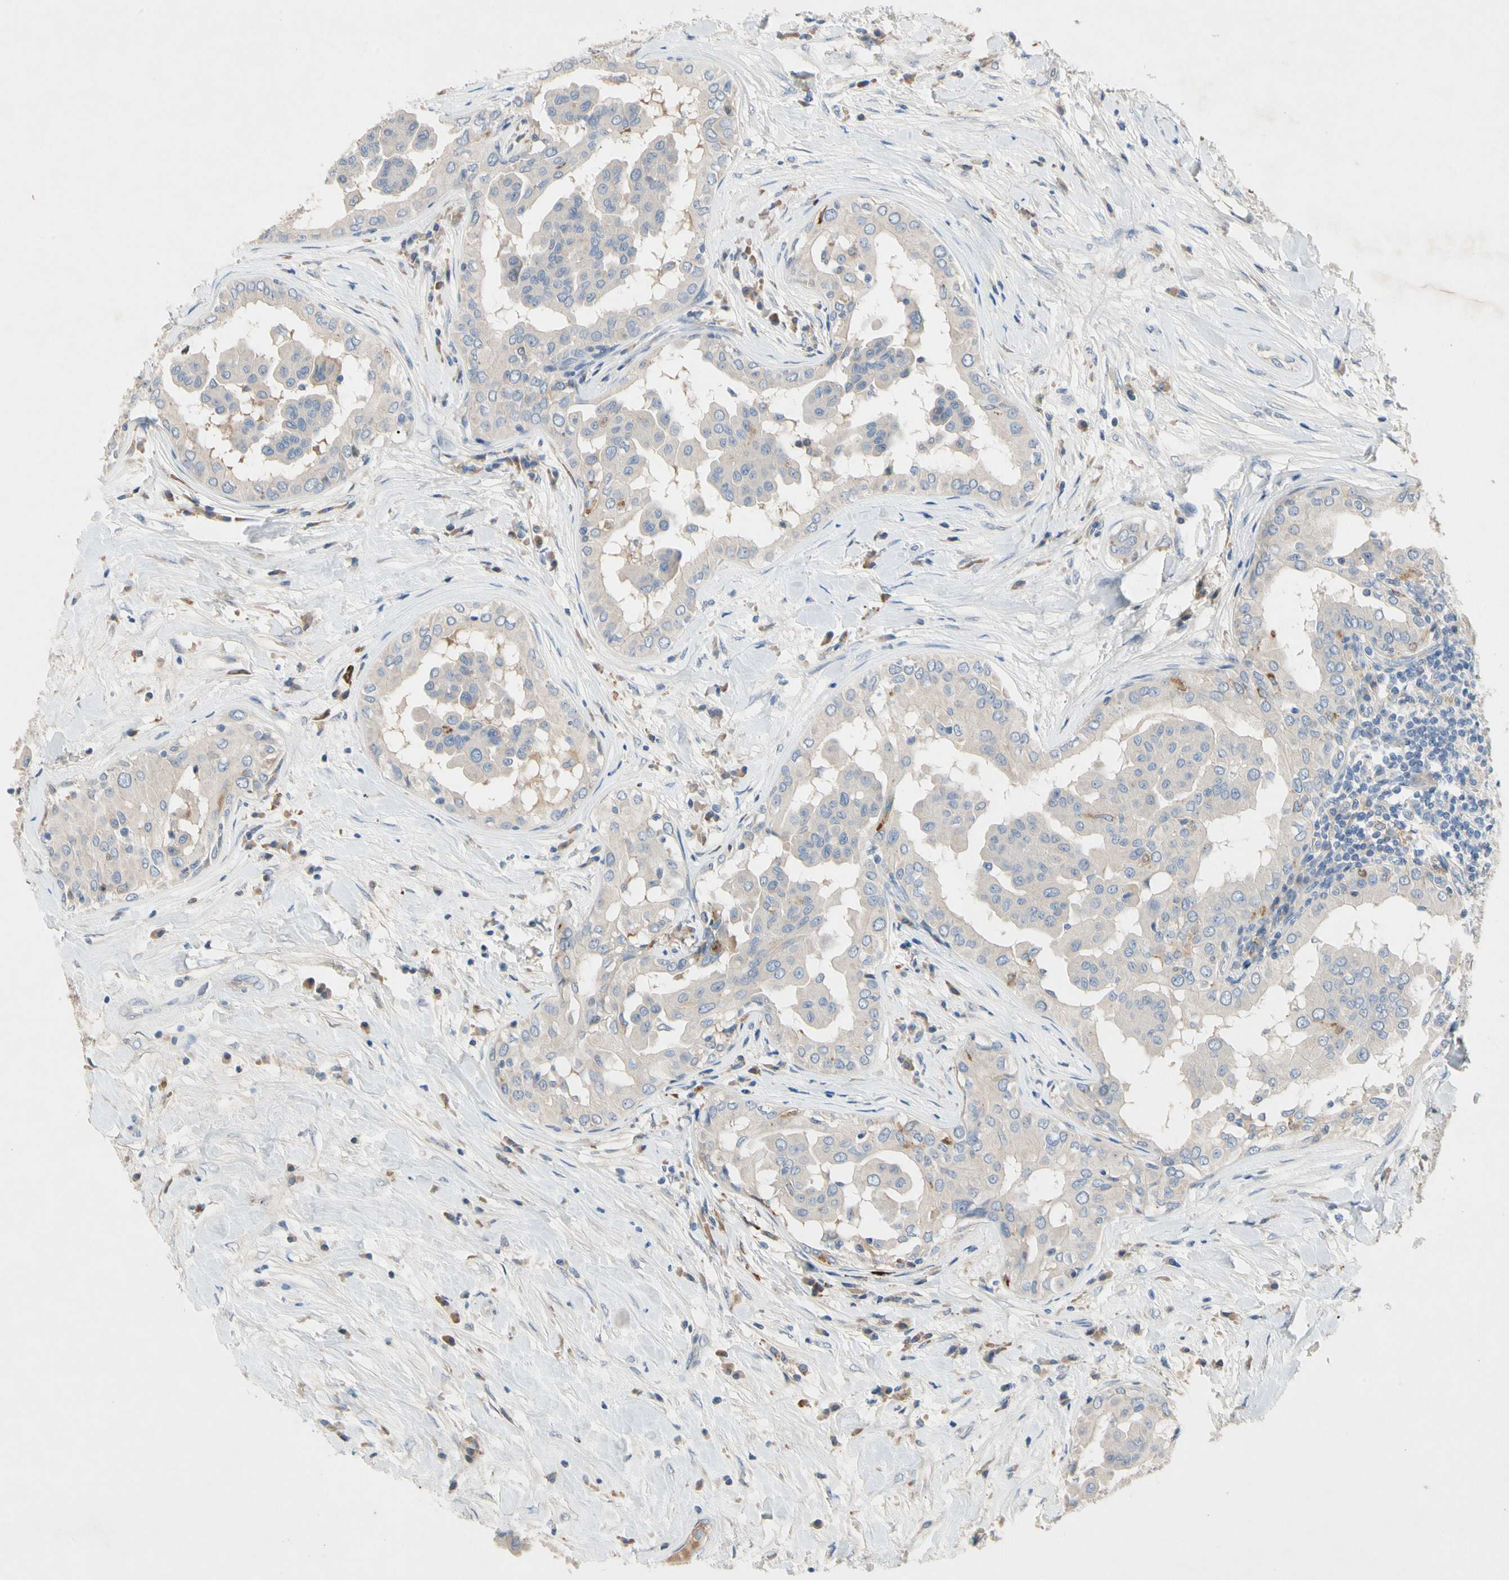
{"staining": {"intensity": "weak", "quantity": ">75%", "location": "cytoplasmic/membranous"}, "tissue": "thyroid cancer", "cell_type": "Tumor cells", "image_type": "cancer", "snomed": [{"axis": "morphology", "description": "Papillary adenocarcinoma, NOS"}, {"axis": "topography", "description": "Thyroid gland"}], "caption": "A low amount of weak cytoplasmic/membranous staining is present in approximately >75% of tumor cells in thyroid papillary adenocarcinoma tissue.", "gene": "GAS6", "patient": {"sex": "male", "age": 33}}